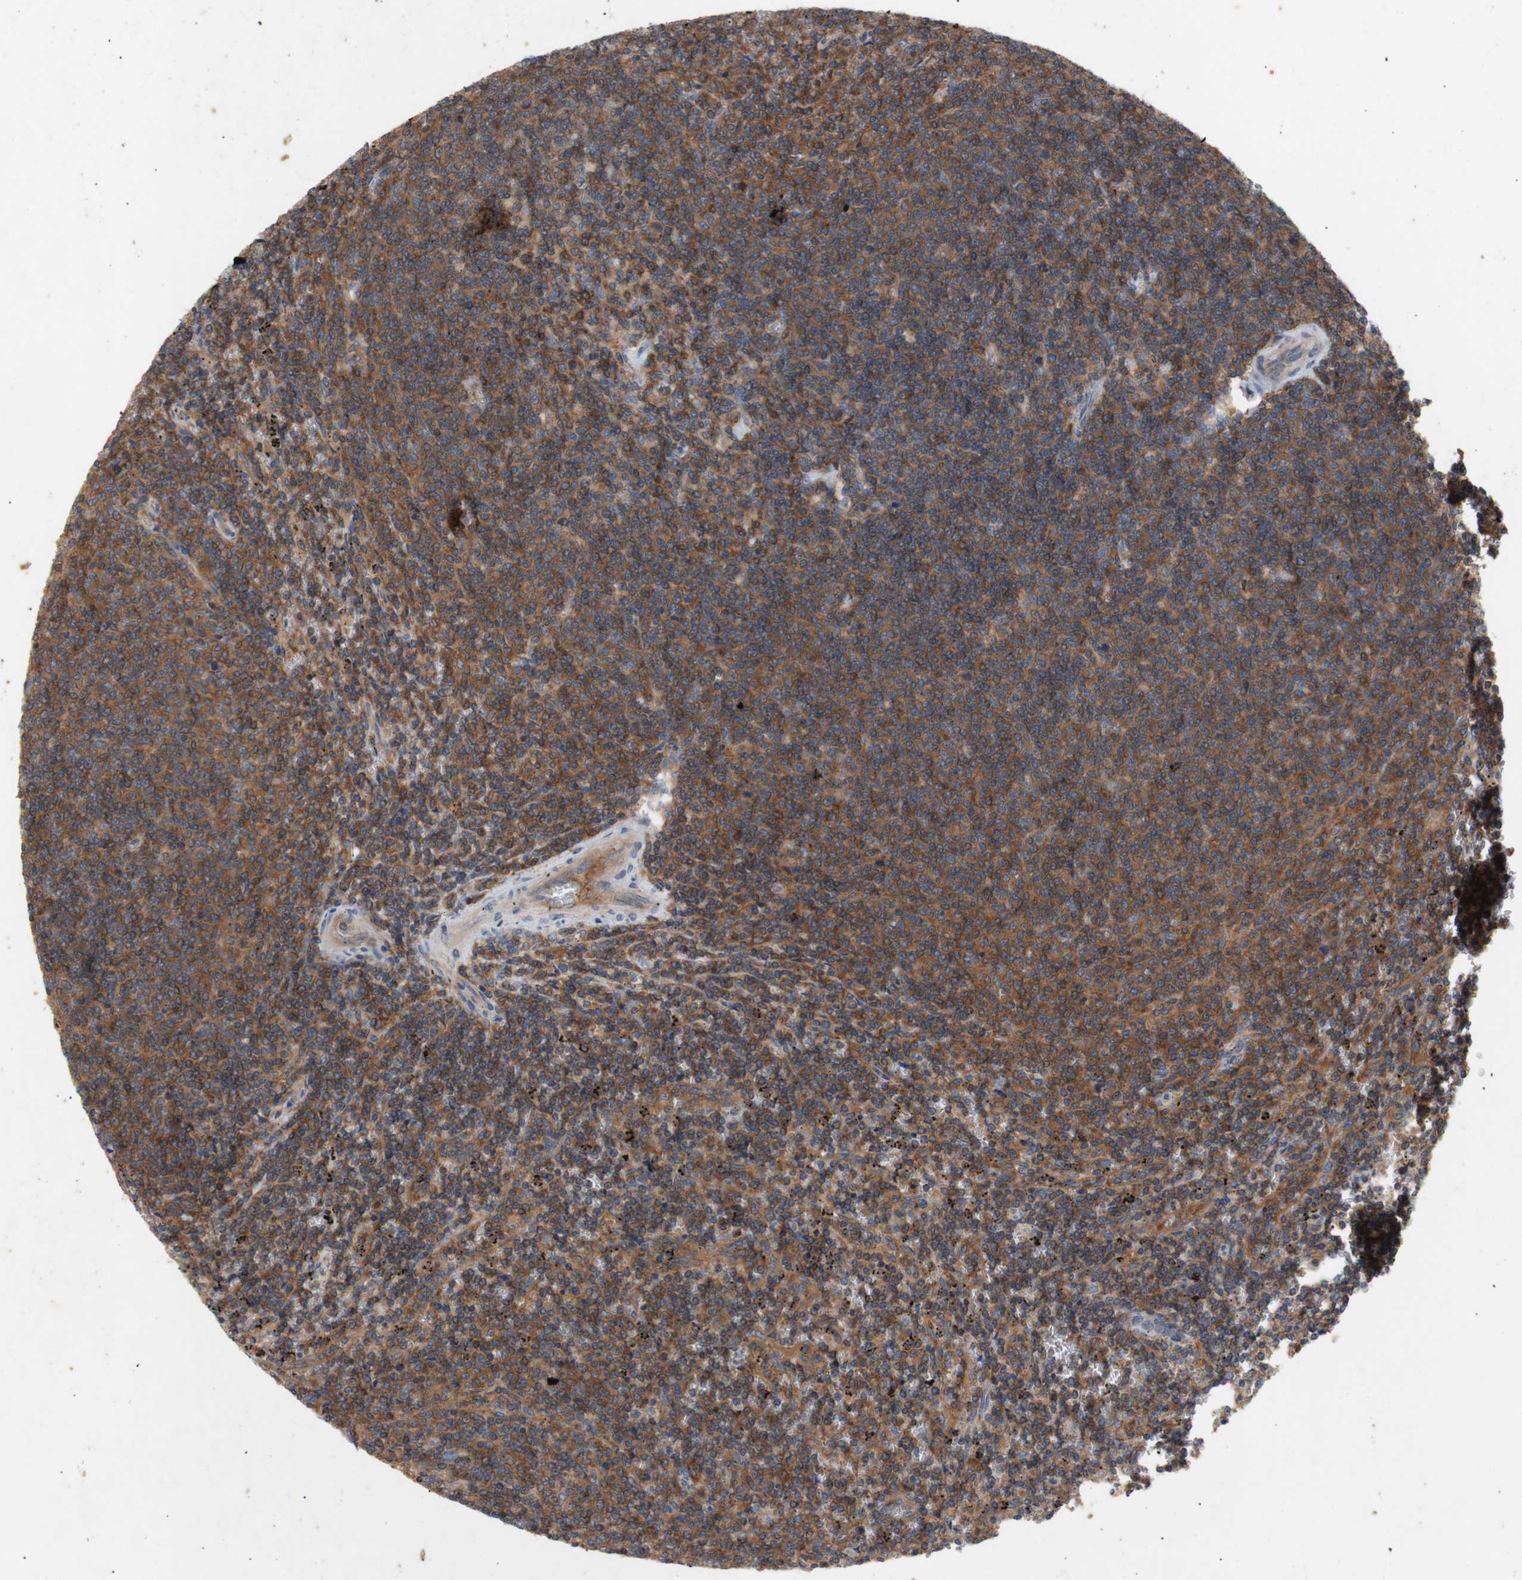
{"staining": {"intensity": "moderate", "quantity": "25%-75%", "location": "cytoplasmic/membranous"}, "tissue": "lymphoma", "cell_type": "Tumor cells", "image_type": "cancer", "snomed": [{"axis": "morphology", "description": "Malignant lymphoma, non-Hodgkin's type, Low grade"}, {"axis": "topography", "description": "Spleen"}], "caption": "High-magnification brightfield microscopy of lymphoma stained with DAB (brown) and counterstained with hematoxylin (blue). tumor cells exhibit moderate cytoplasmic/membranous positivity is seen in about25%-75% of cells.", "gene": "IKBKG", "patient": {"sex": "female", "age": 50}}